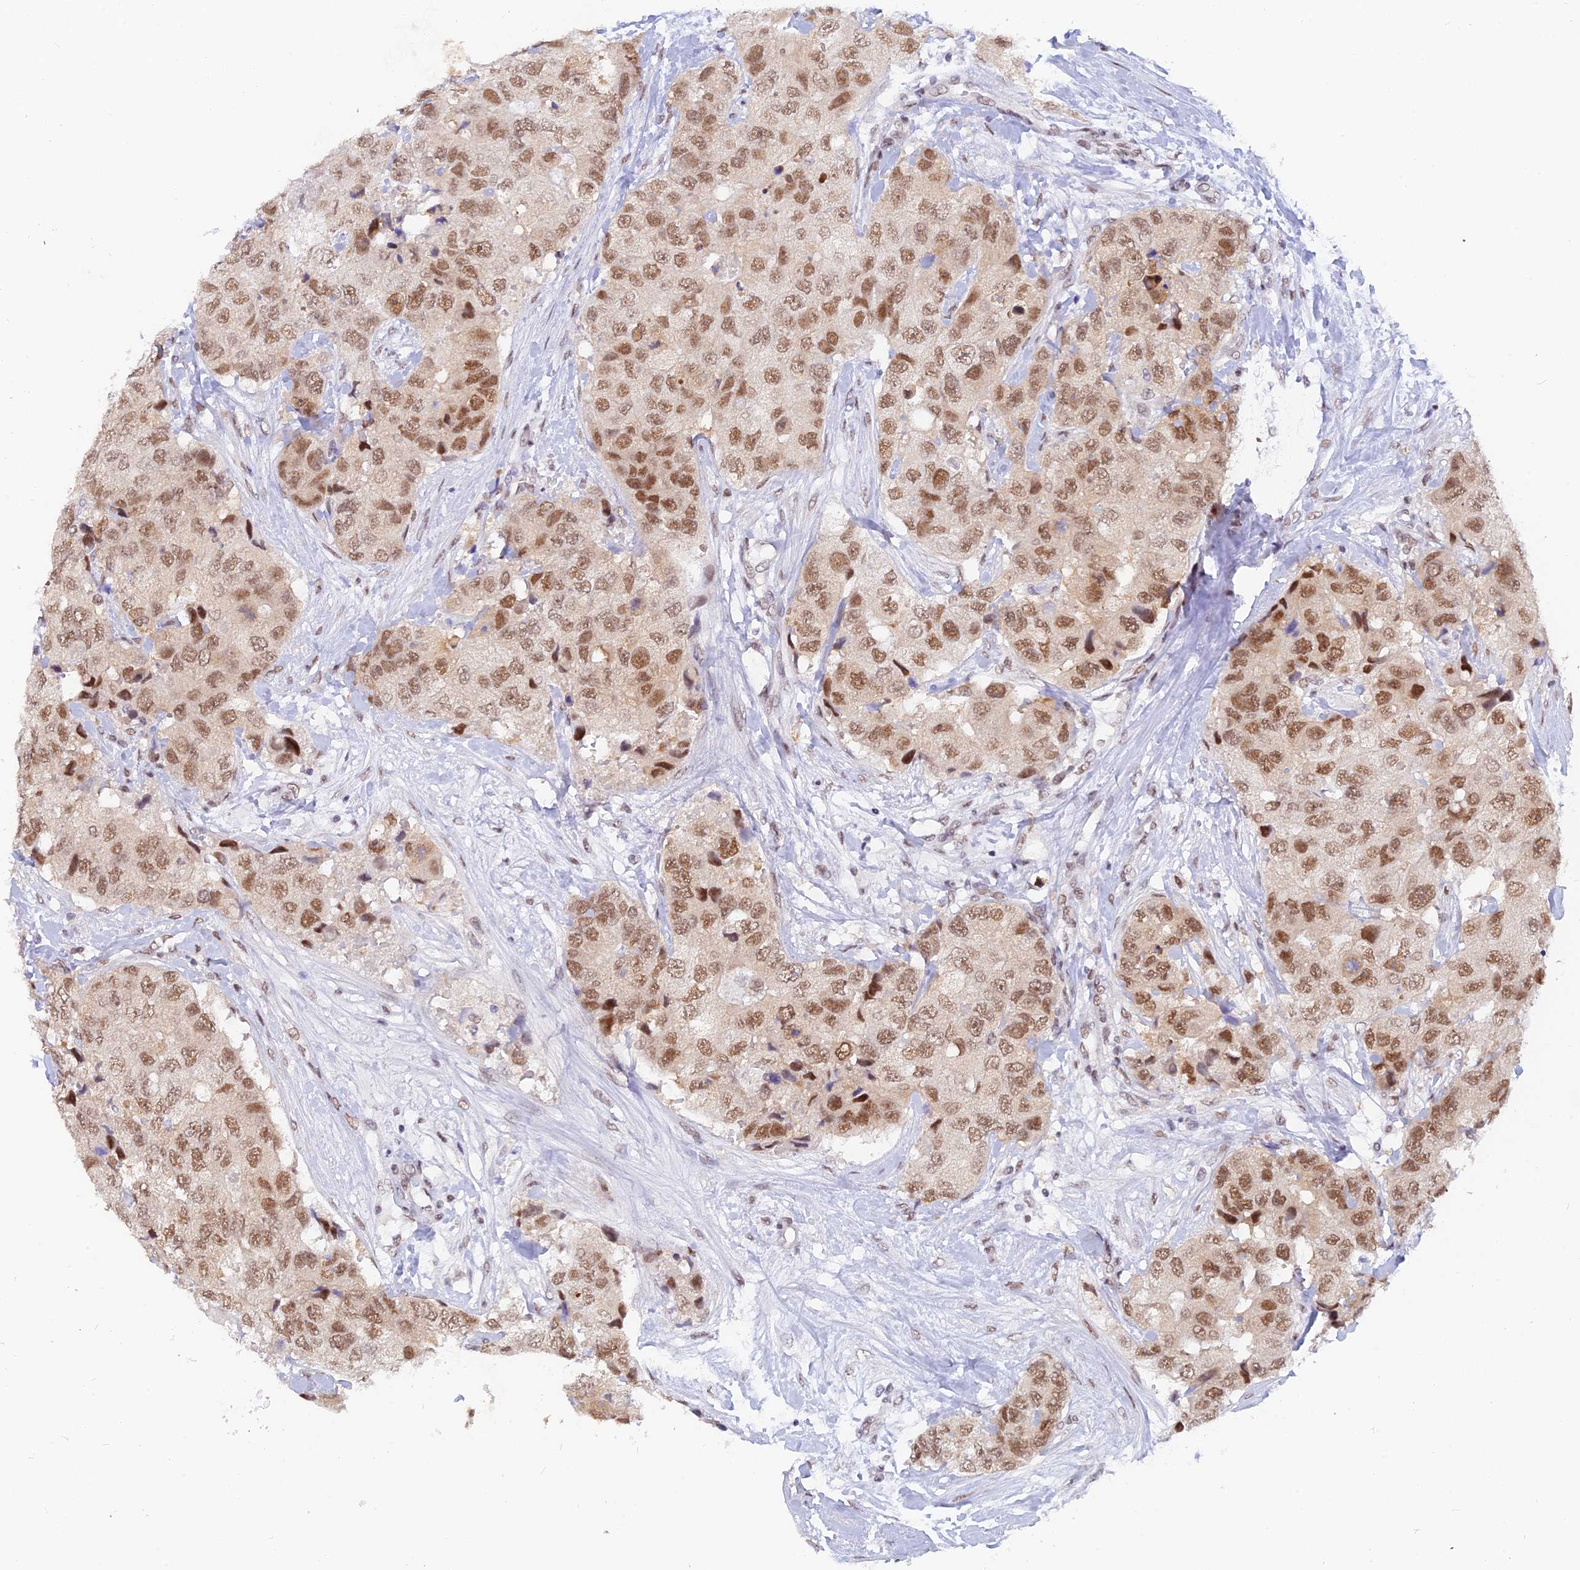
{"staining": {"intensity": "moderate", "quantity": ">75%", "location": "nuclear"}, "tissue": "breast cancer", "cell_type": "Tumor cells", "image_type": "cancer", "snomed": [{"axis": "morphology", "description": "Duct carcinoma"}, {"axis": "topography", "description": "Breast"}], "caption": "Human invasive ductal carcinoma (breast) stained with a brown dye demonstrates moderate nuclear positive staining in about >75% of tumor cells.", "gene": "DPY30", "patient": {"sex": "female", "age": 62}}